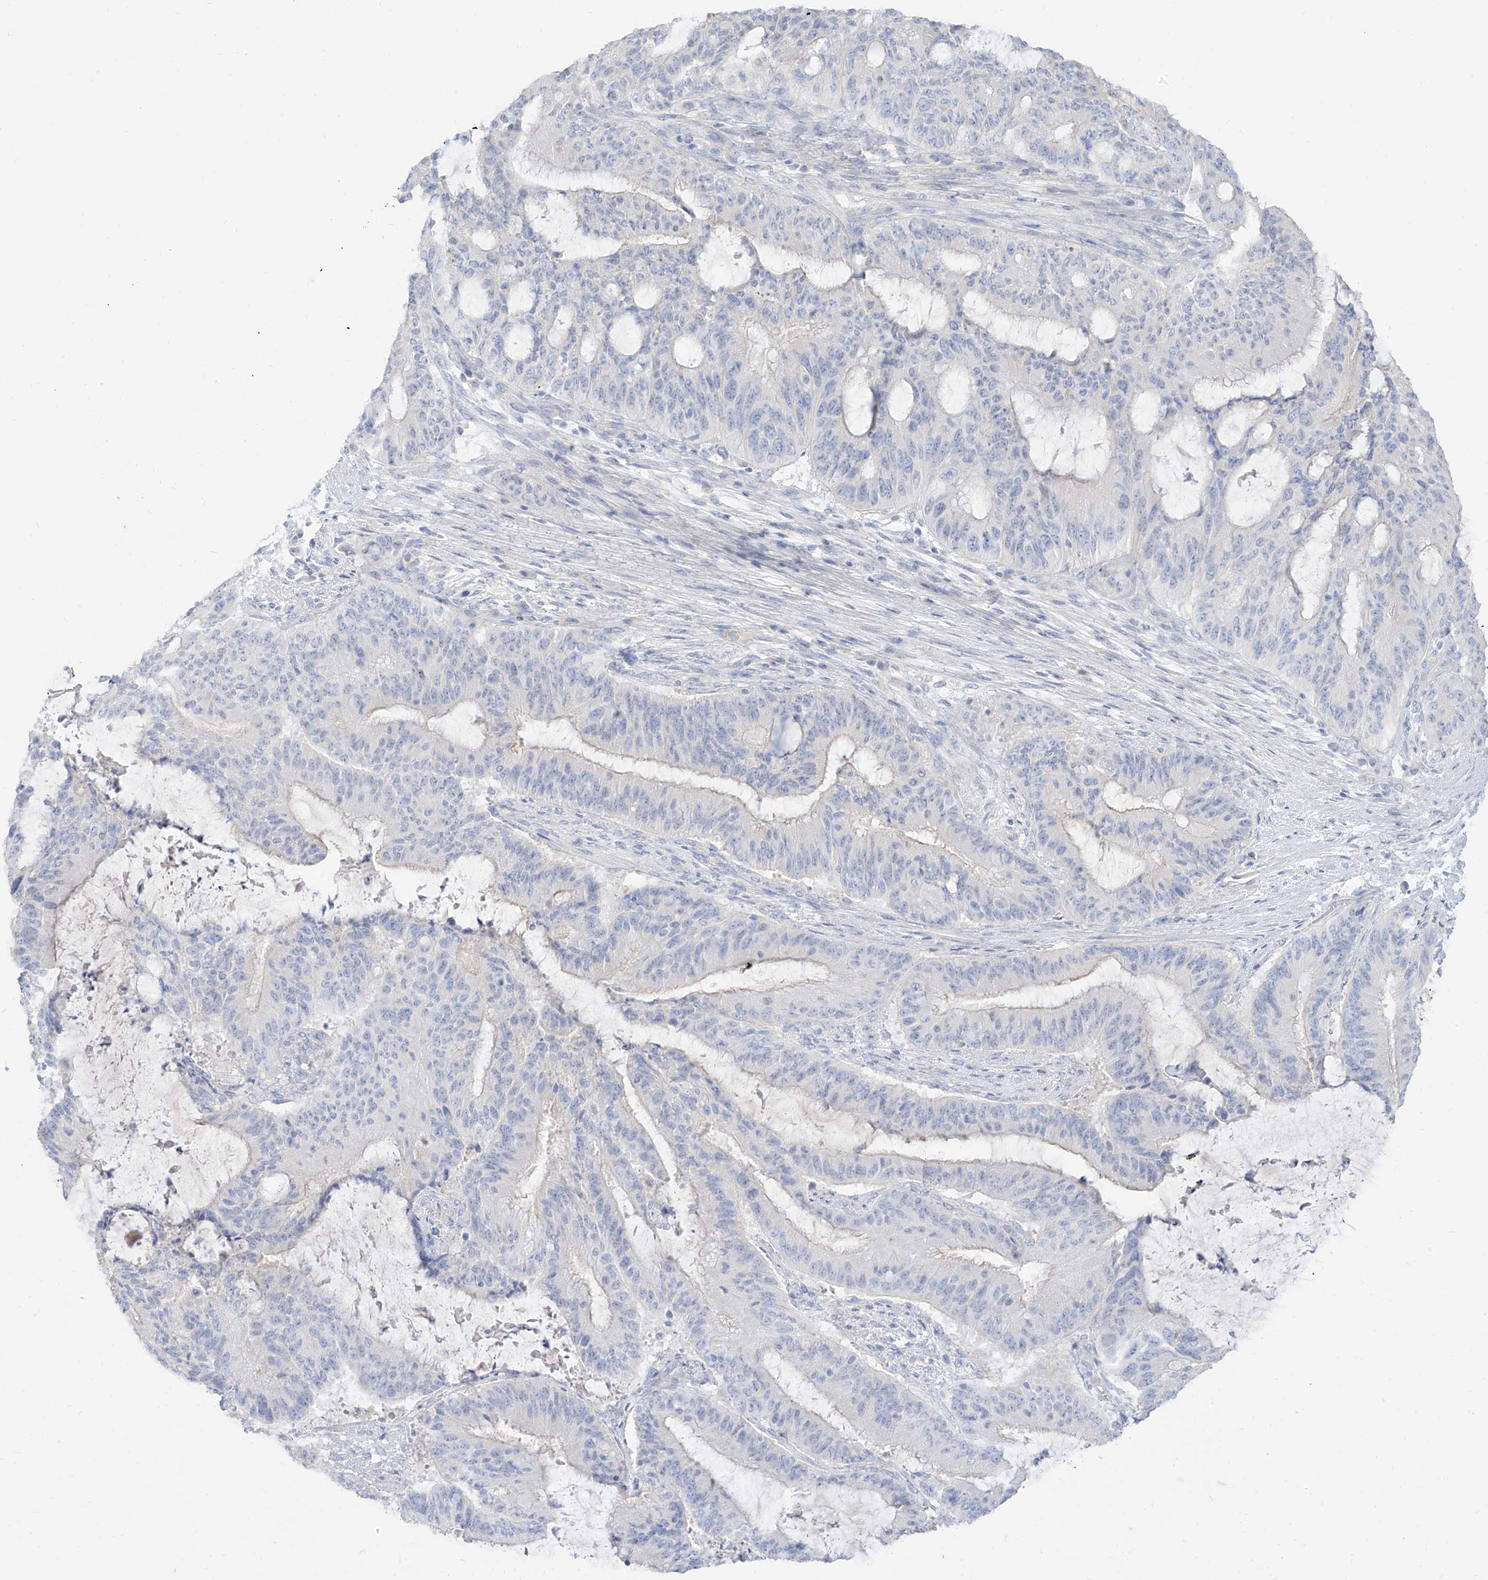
{"staining": {"intensity": "negative", "quantity": "none", "location": "none"}, "tissue": "liver cancer", "cell_type": "Tumor cells", "image_type": "cancer", "snomed": [{"axis": "morphology", "description": "Normal tissue, NOS"}, {"axis": "morphology", "description": "Cholangiocarcinoma"}, {"axis": "topography", "description": "Liver"}, {"axis": "topography", "description": "Peripheral nerve tissue"}], "caption": "Tumor cells show no significant protein staining in liver cholangiocarcinoma. Nuclei are stained in blue.", "gene": "ARHGEF40", "patient": {"sex": "female", "age": 73}}